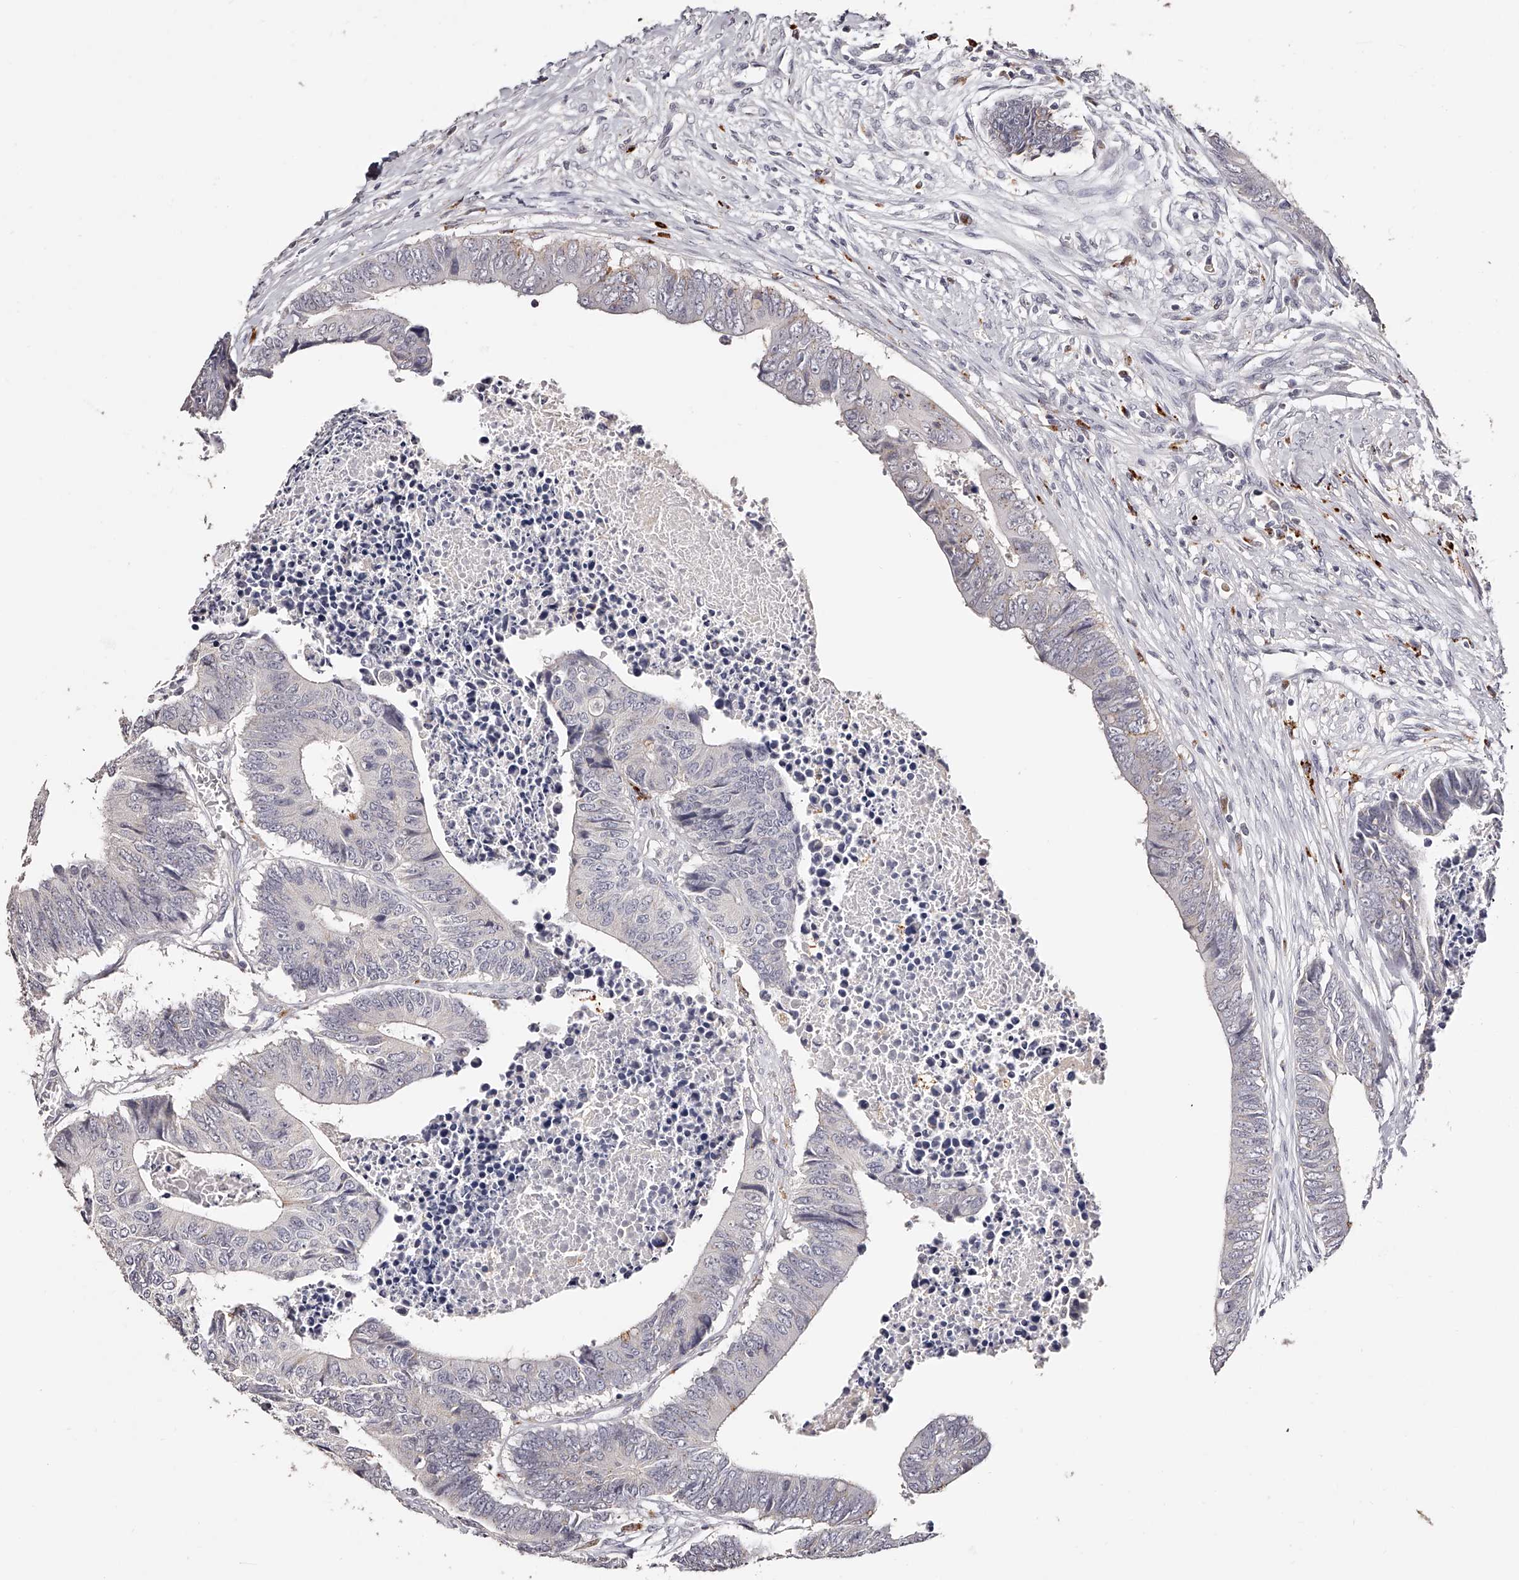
{"staining": {"intensity": "negative", "quantity": "none", "location": "none"}, "tissue": "colorectal cancer", "cell_type": "Tumor cells", "image_type": "cancer", "snomed": [{"axis": "morphology", "description": "Adenocarcinoma, NOS"}, {"axis": "topography", "description": "Rectum"}], "caption": "Tumor cells are negative for protein expression in human colorectal adenocarcinoma.", "gene": "SLC35D3", "patient": {"sex": "male", "age": 84}}